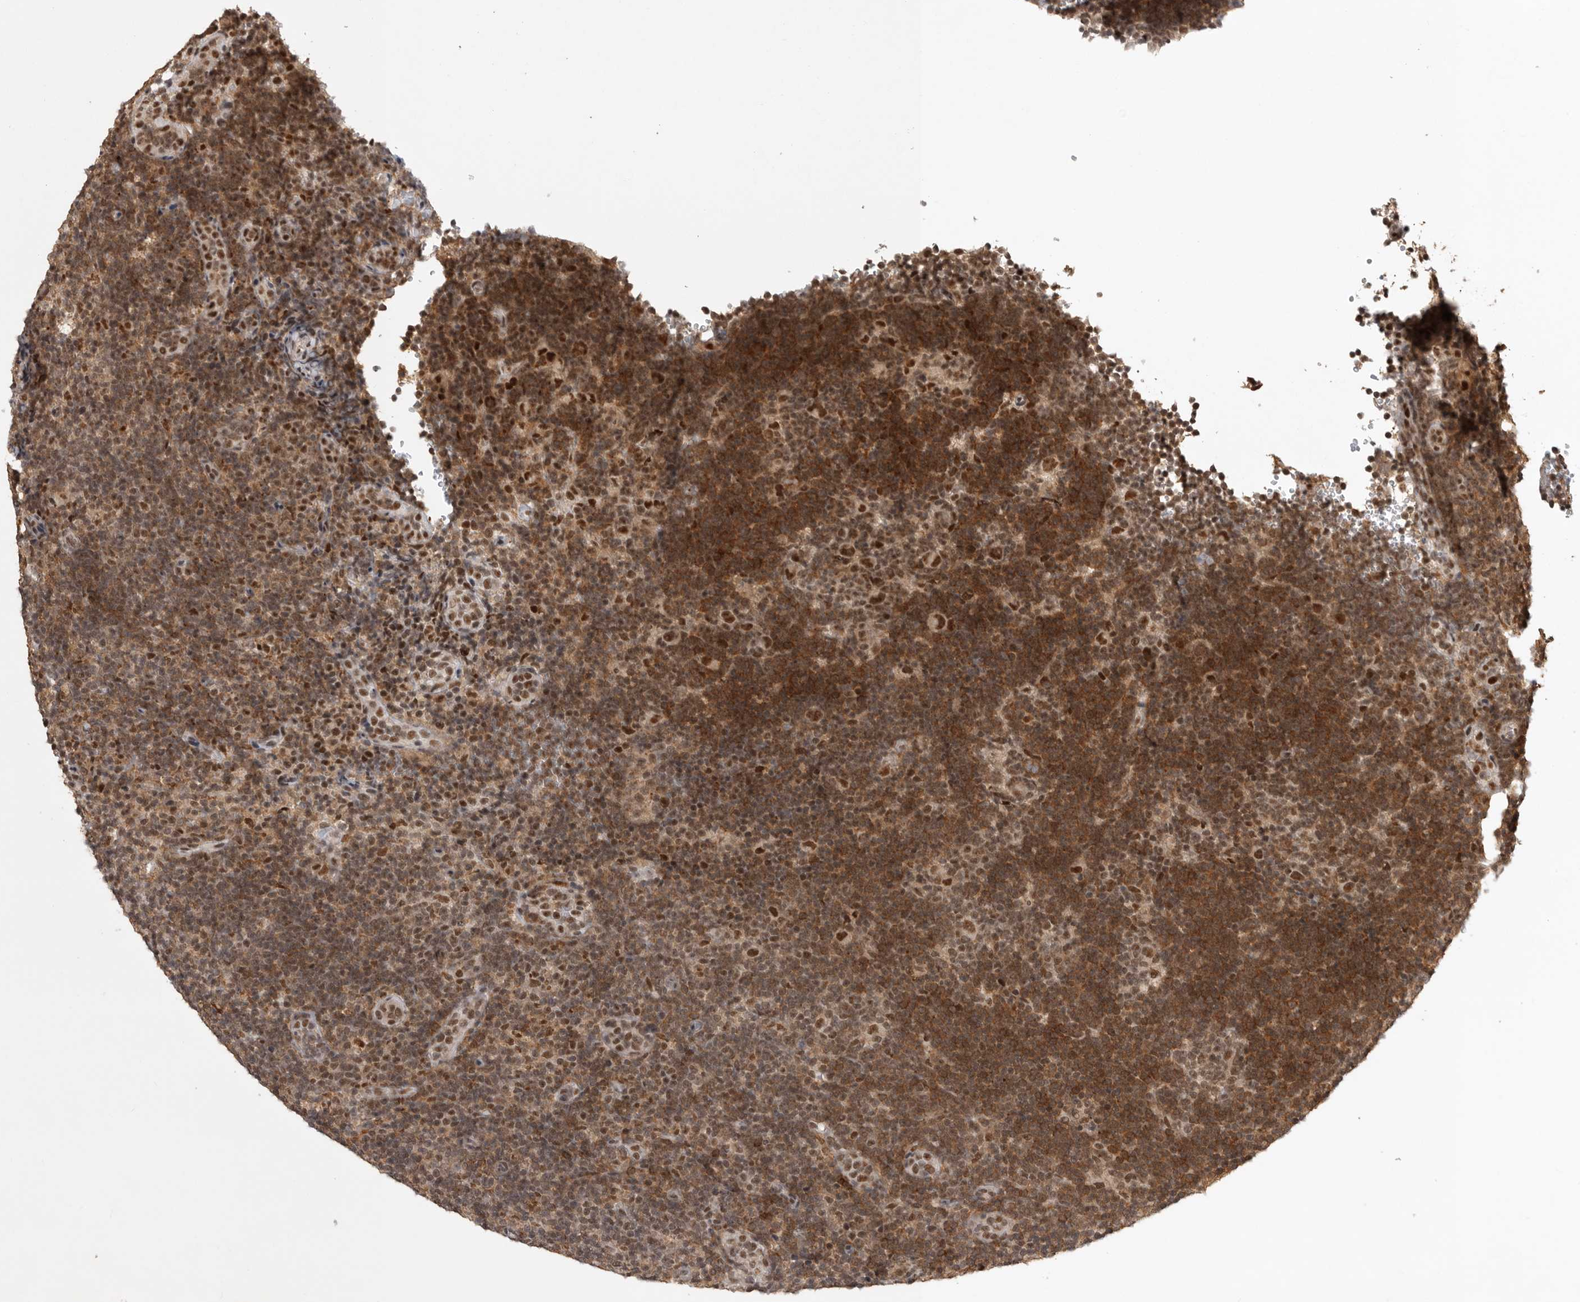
{"staining": {"intensity": "strong", "quantity": ">75%", "location": "nuclear"}, "tissue": "lymphoma", "cell_type": "Tumor cells", "image_type": "cancer", "snomed": [{"axis": "morphology", "description": "Hodgkin's disease, NOS"}, {"axis": "topography", "description": "Lymph node"}], "caption": "Human Hodgkin's disease stained with a protein marker reveals strong staining in tumor cells.", "gene": "CBLL1", "patient": {"sex": "female", "age": 57}}